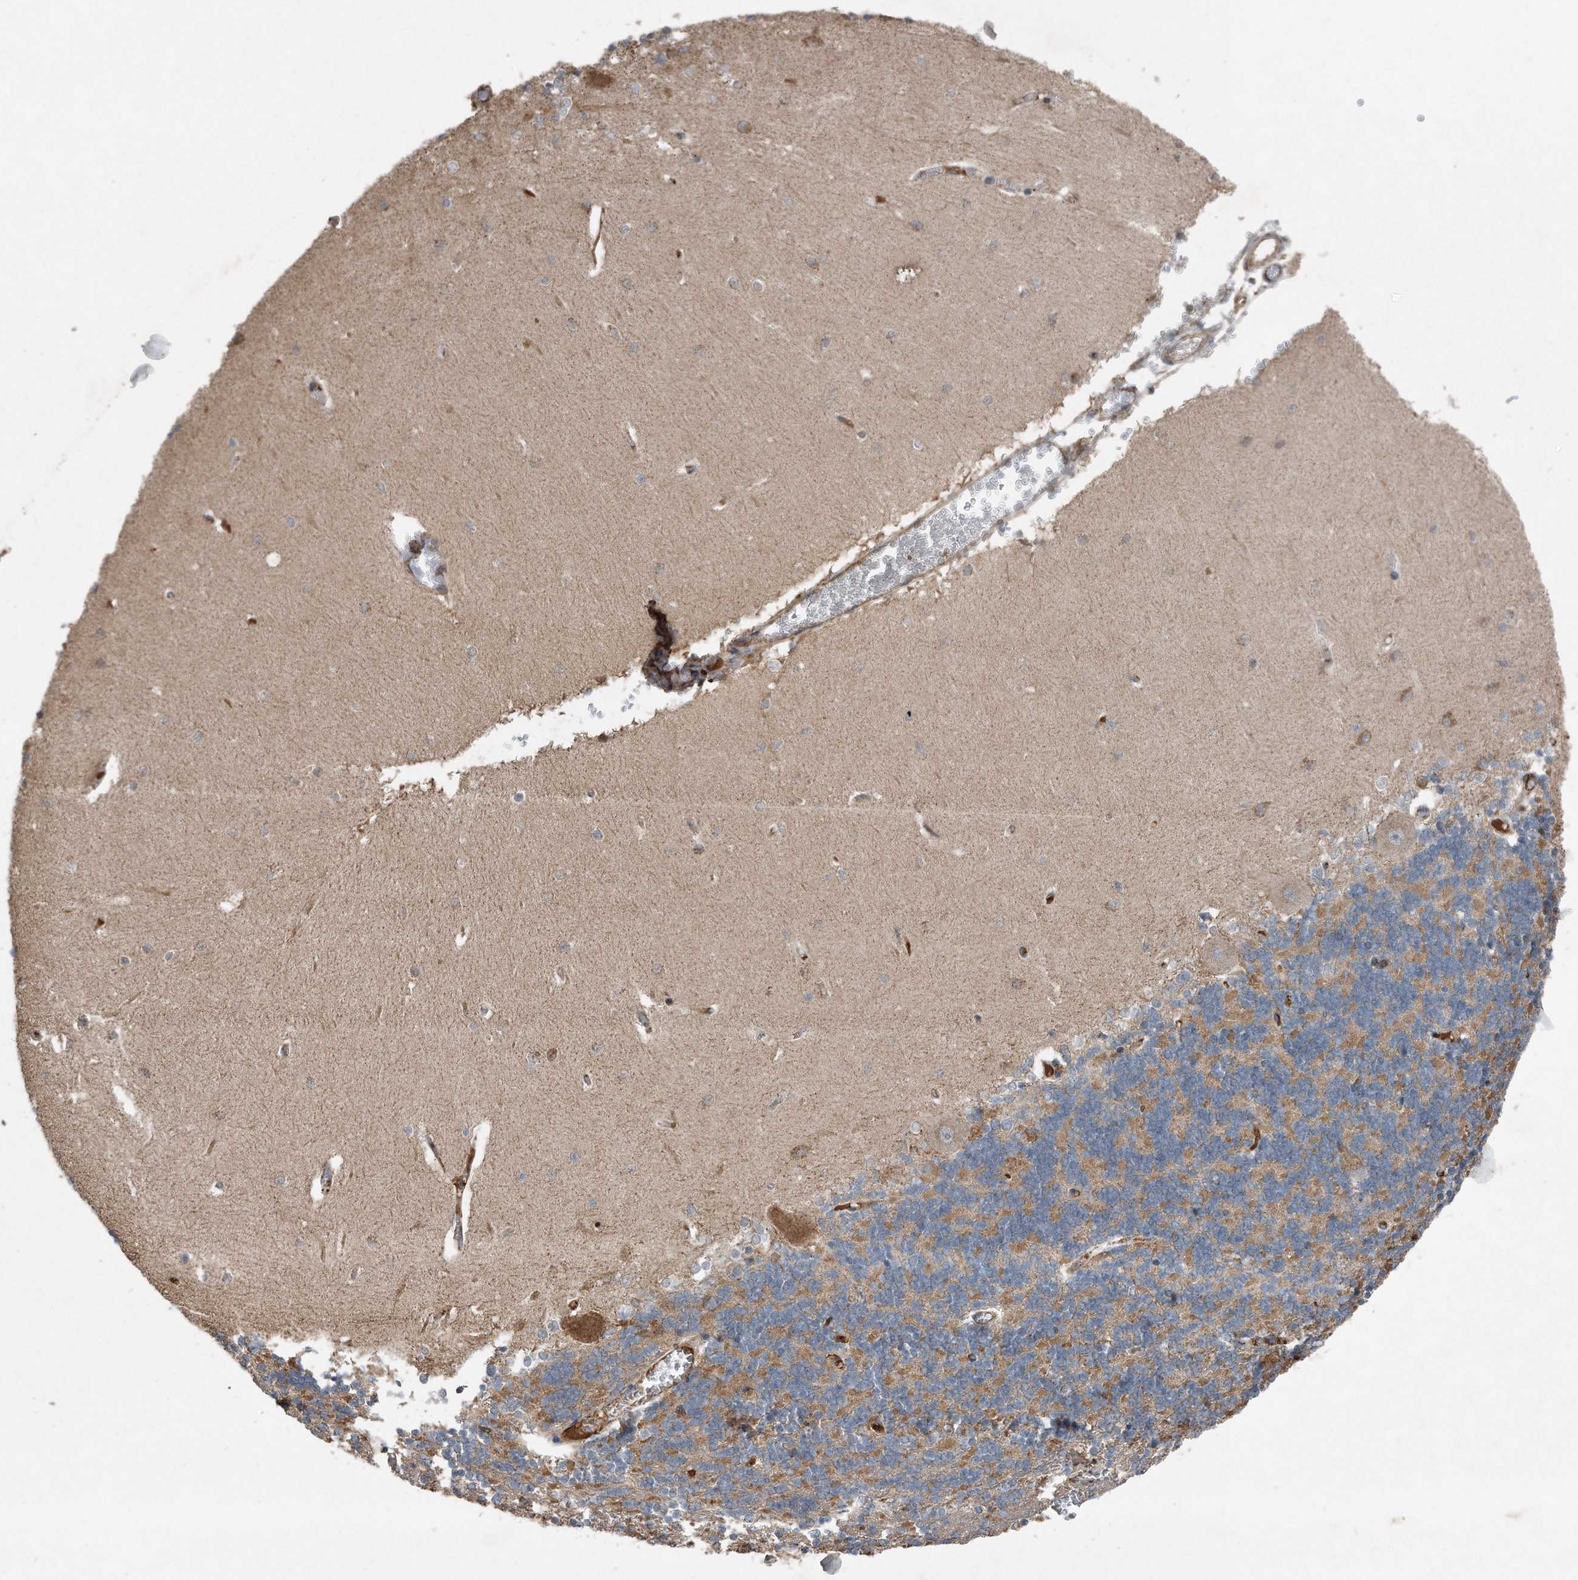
{"staining": {"intensity": "negative", "quantity": "none", "location": "none"}, "tissue": "cerebellum", "cell_type": "Cells in granular layer", "image_type": "normal", "snomed": [{"axis": "morphology", "description": "Normal tissue, NOS"}, {"axis": "topography", "description": "Cerebellum"}], "caption": "The histopathology image shows no staining of cells in granular layer in benign cerebellum.", "gene": "SDHA", "patient": {"sex": "male", "age": 37}}